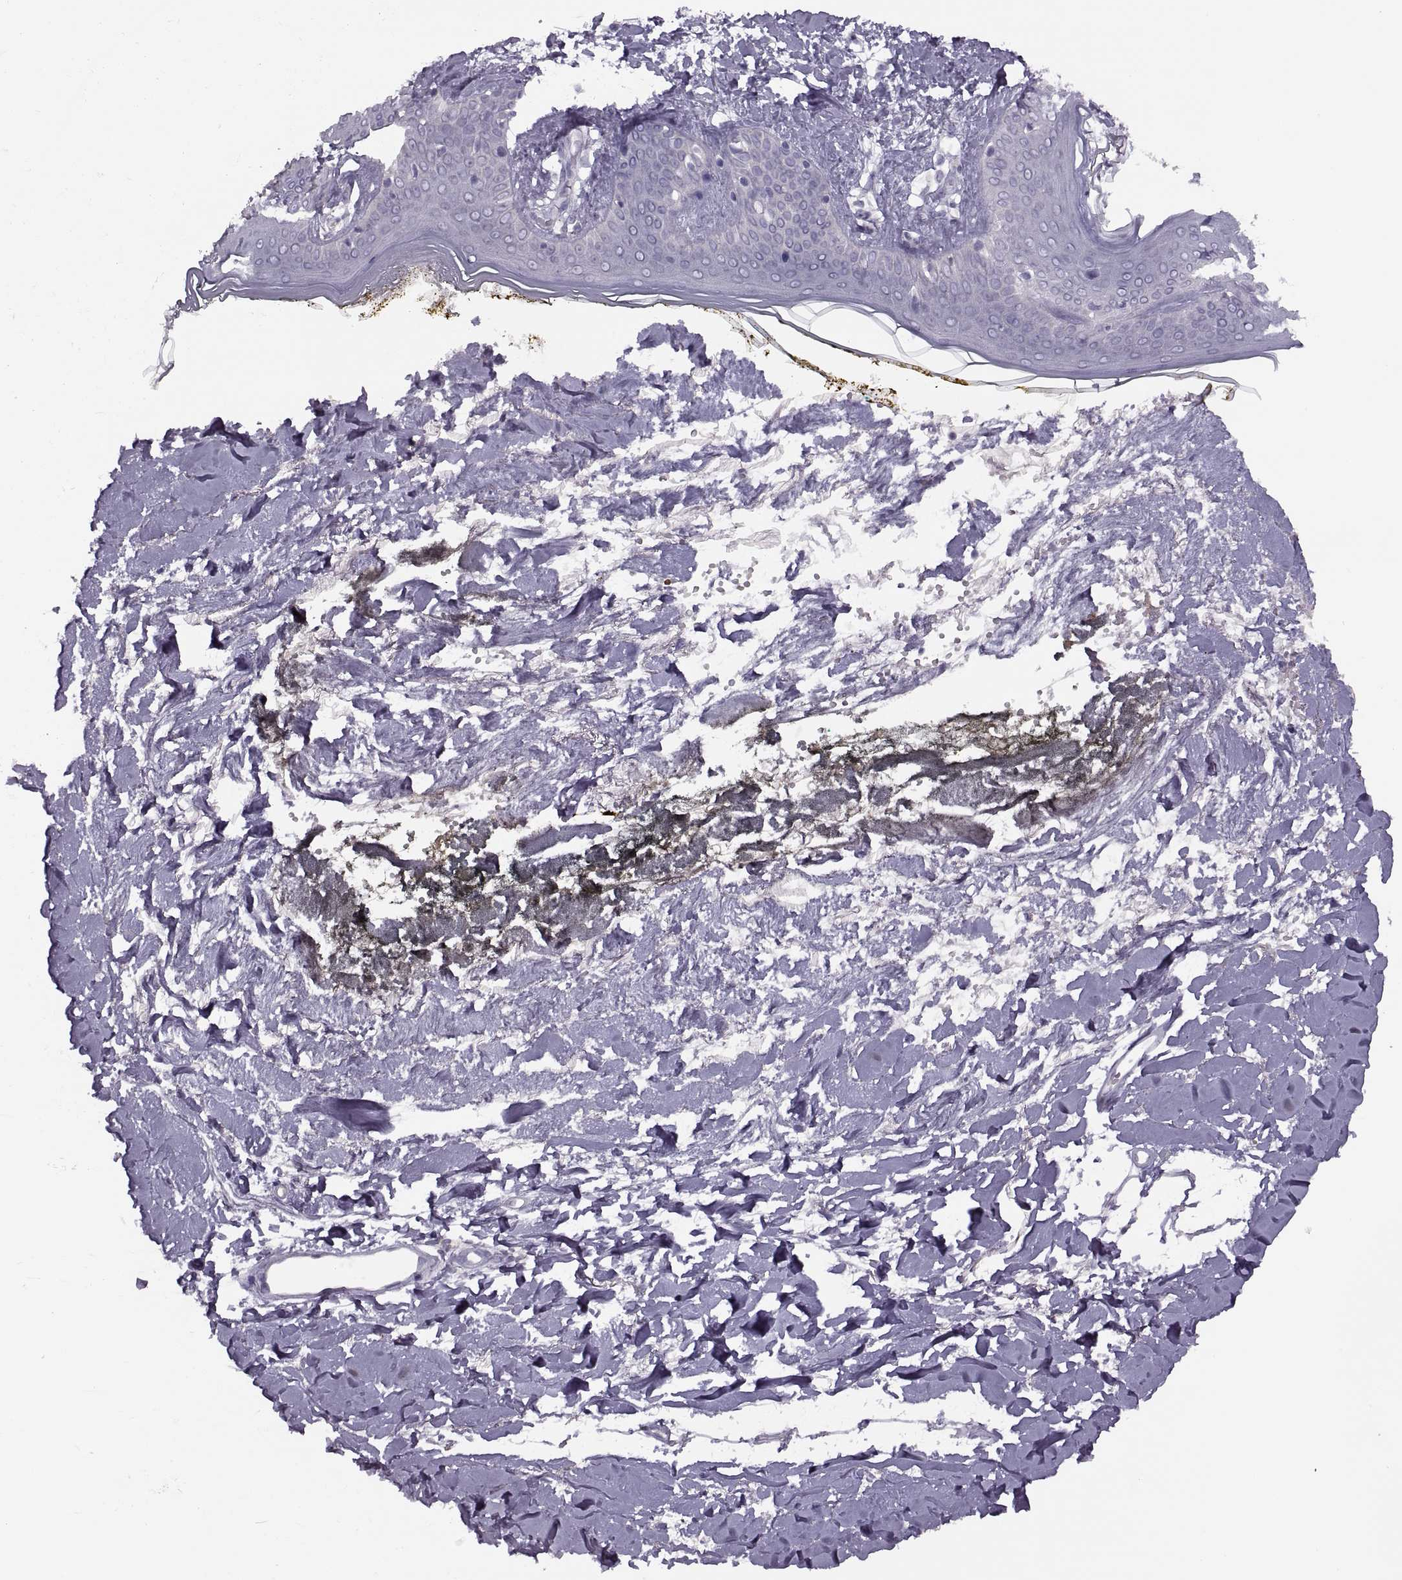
{"staining": {"intensity": "negative", "quantity": "none", "location": "none"}, "tissue": "skin", "cell_type": "Fibroblasts", "image_type": "normal", "snomed": [{"axis": "morphology", "description": "Normal tissue, NOS"}, {"axis": "topography", "description": "Skin"}], "caption": "IHC micrograph of normal skin: skin stained with DAB (3,3'-diaminobenzidine) displays no significant protein expression in fibroblasts.", "gene": "H2AP", "patient": {"sex": "female", "age": 34}}